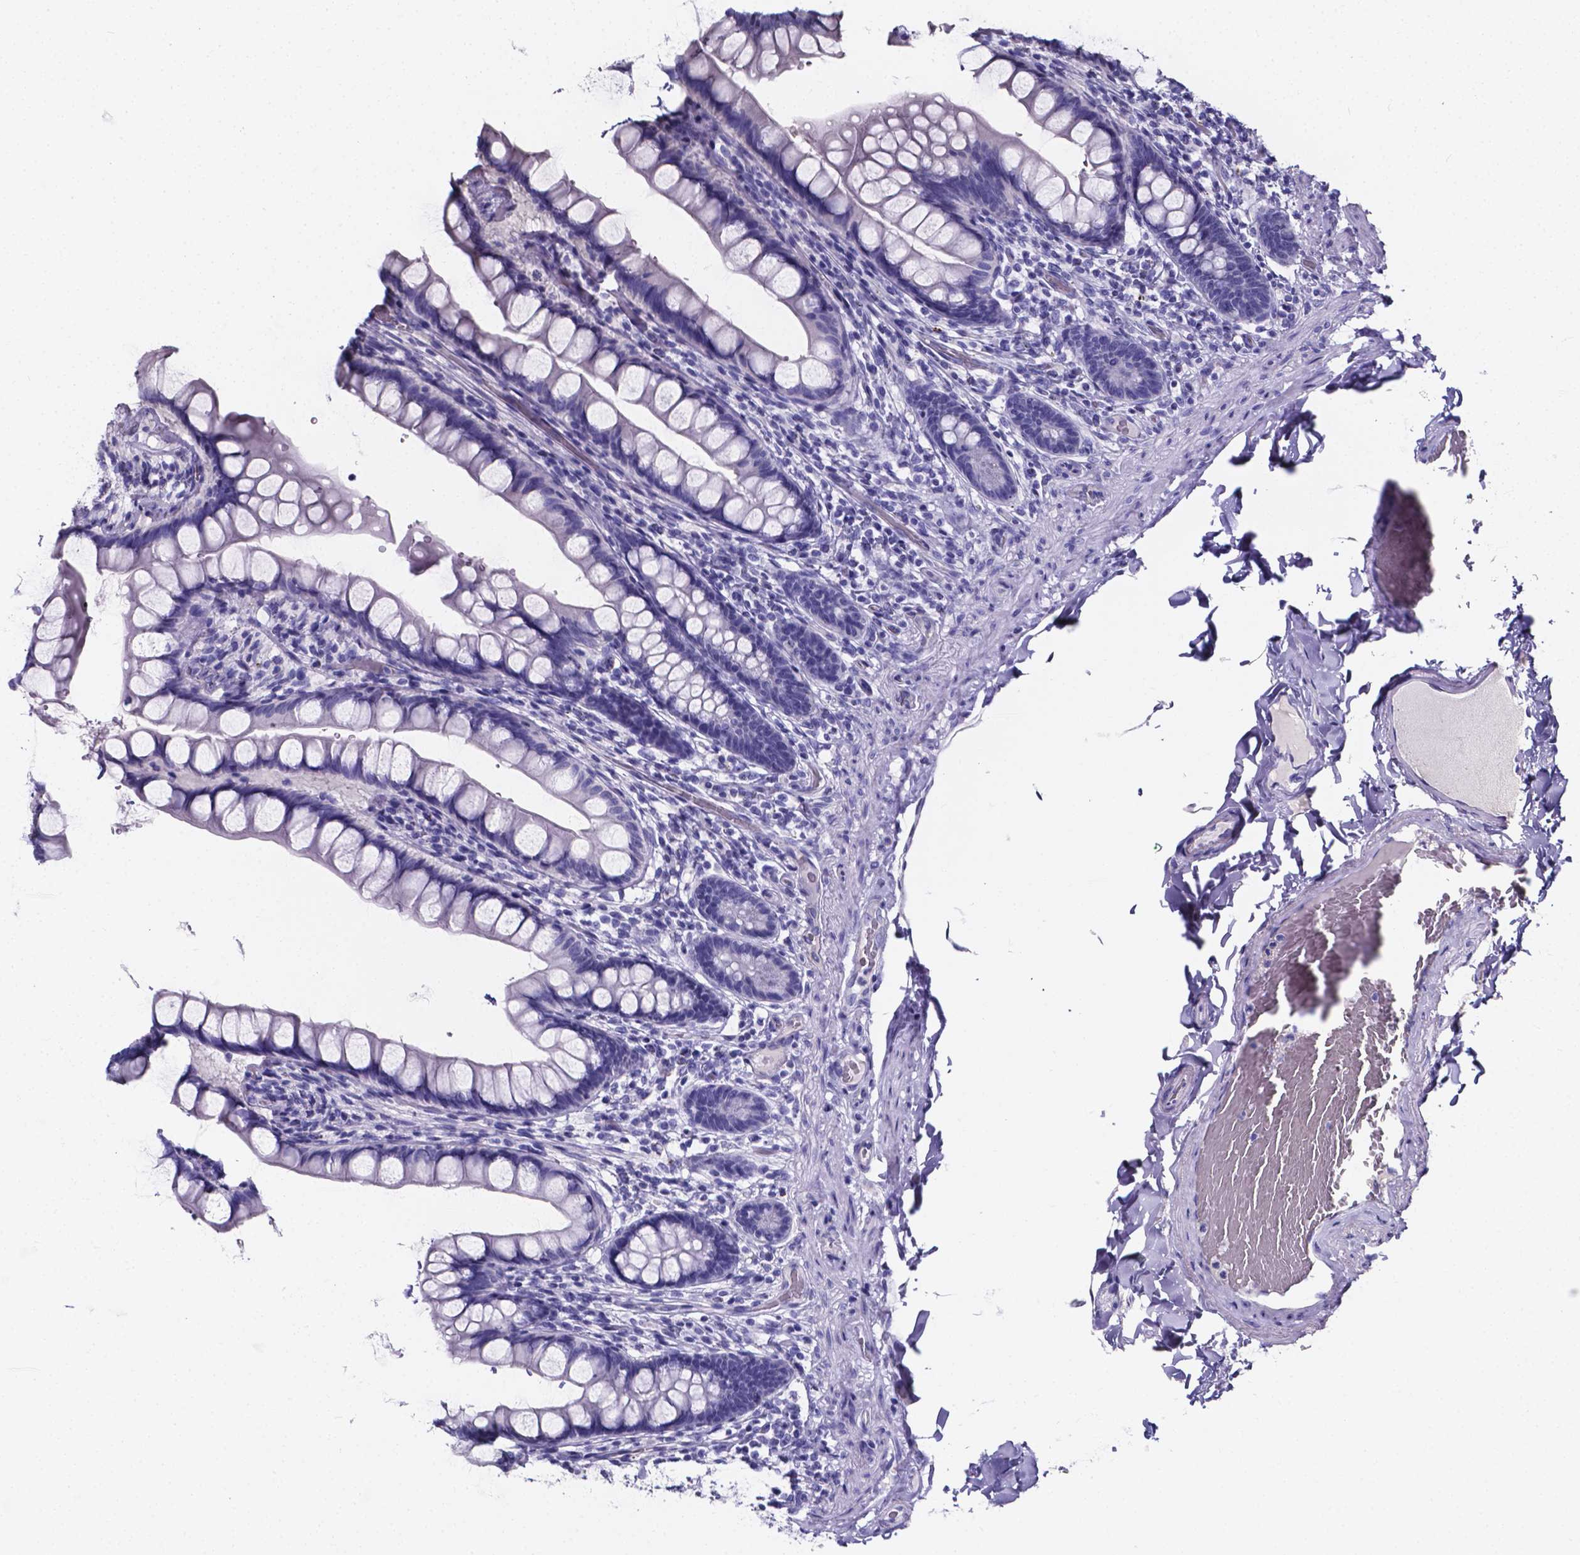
{"staining": {"intensity": "negative", "quantity": "none", "location": "none"}, "tissue": "small intestine", "cell_type": "Glandular cells", "image_type": "normal", "snomed": [{"axis": "morphology", "description": "Normal tissue, NOS"}, {"axis": "topography", "description": "Small intestine"}], "caption": "Immunohistochemistry micrograph of normal human small intestine stained for a protein (brown), which displays no positivity in glandular cells.", "gene": "CACNG8", "patient": {"sex": "male", "age": 70}}